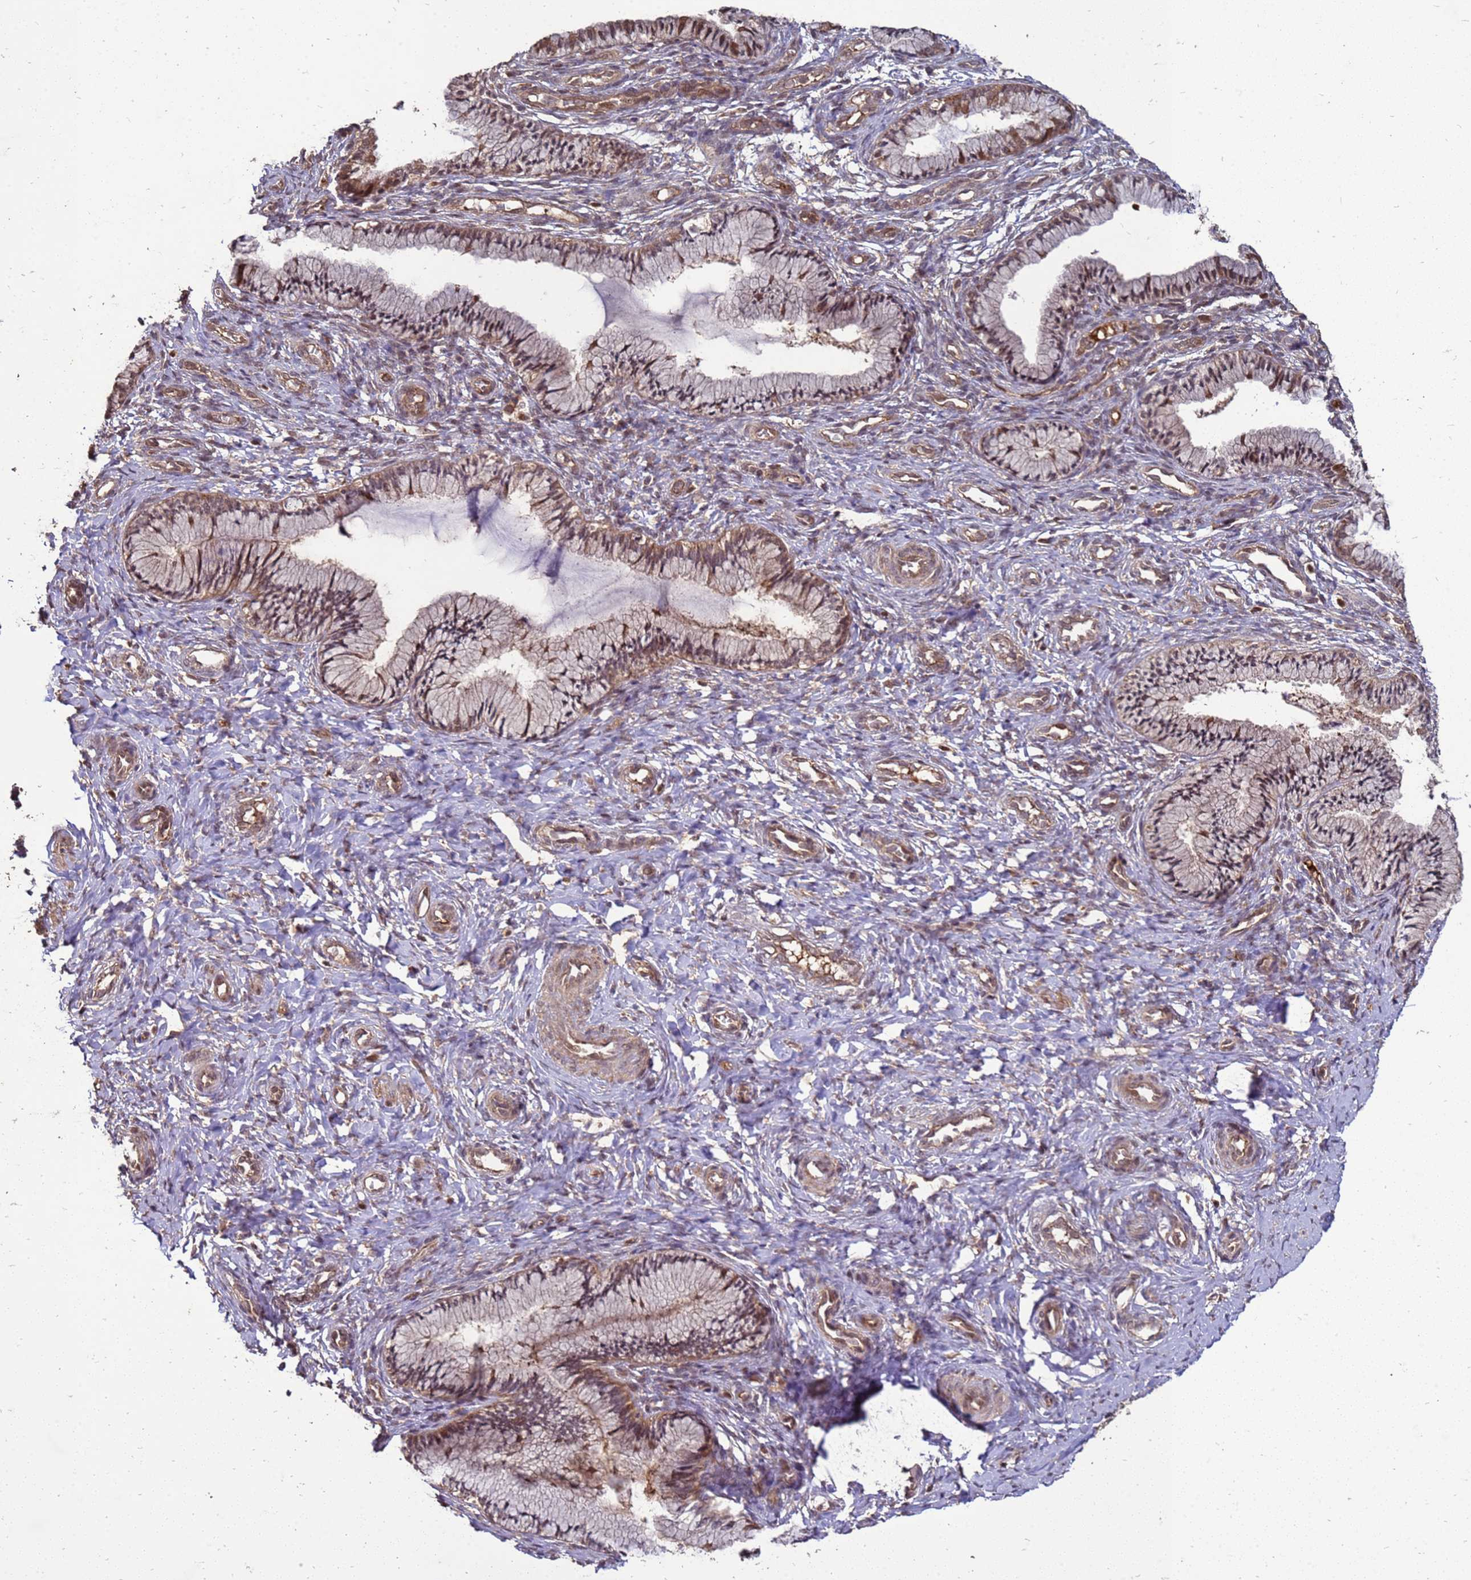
{"staining": {"intensity": "moderate", "quantity": "25%-75%", "location": "cytoplasmic/membranous,nuclear"}, "tissue": "cervix", "cell_type": "Glandular cells", "image_type": "normal", "snomed": [{"axis": "morphology", "description": "Normal tissue, NOS"}, {"axis": "topography", "description": "Cervix"}], "caption": "Immunohistochemical staining of unremarkable human cervix exhibits moderate cytoplasmic/membranous,nuclear protein expression in approximately 25%-75% of glandular cells.", "gene": "CRBN", "patient": {"sex": "female", "age": 27}}